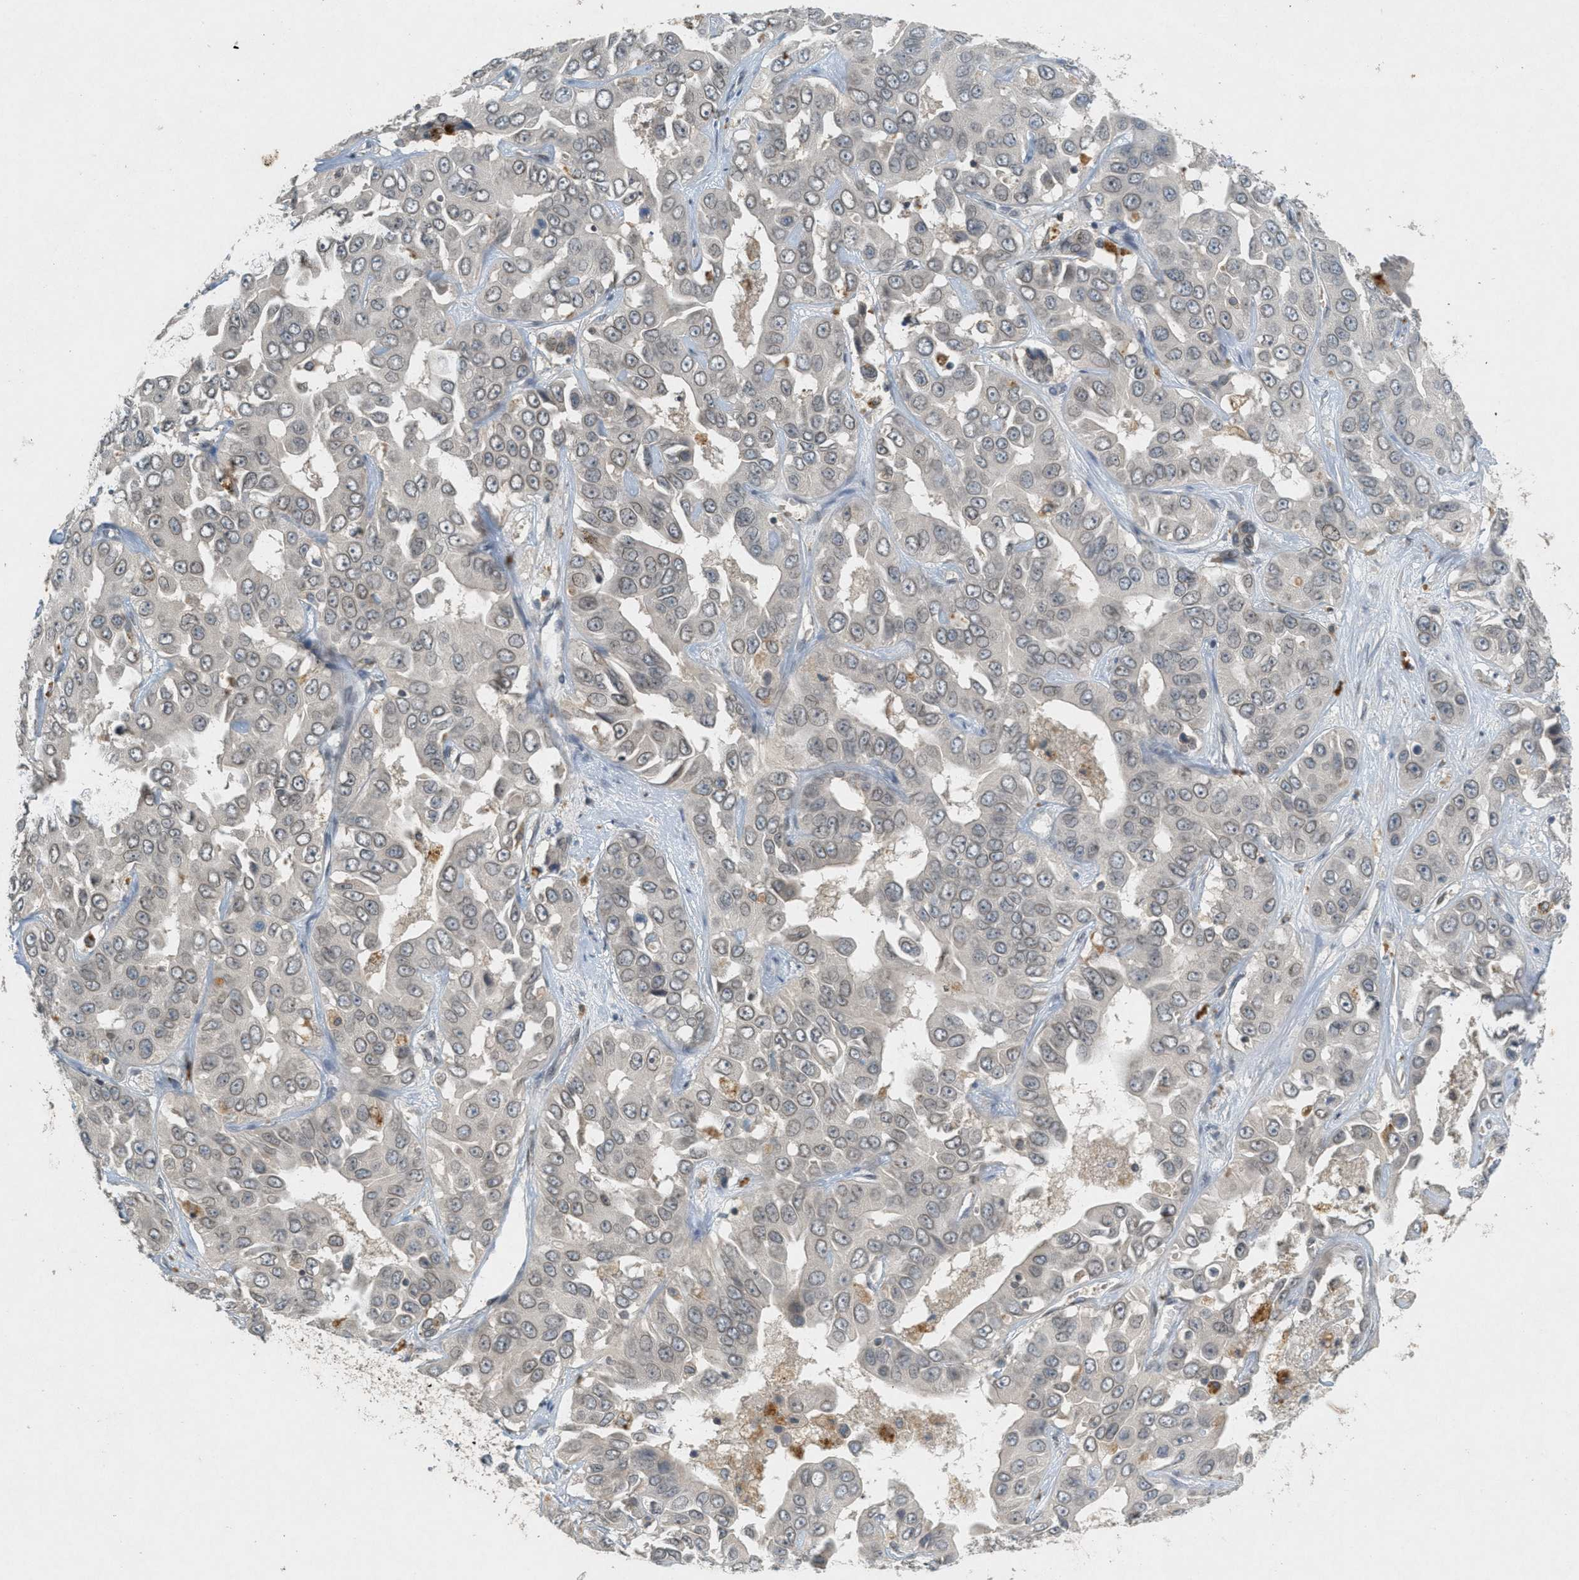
{"staining": {"intensity": "weak", "quantity": "<25%", "location": "nuclear"}, "tissue": "liver cancer", "cell_type": "Tumor cells", "image_type": "cancer", "snomed": [{"axis": "morphology", "description": "Cholangiocarcinoma"}, {"axis": "topography", "description": "Liver"}], "caption": "IHC micrograph of neoplastic tissue: liver cancer stained with DAB (3,3'-diaminobenzidine) shows no significant protein positivity in tumor cells.", "gene": "ABHD6", "patient": {"sex": "female", "age": 52}}